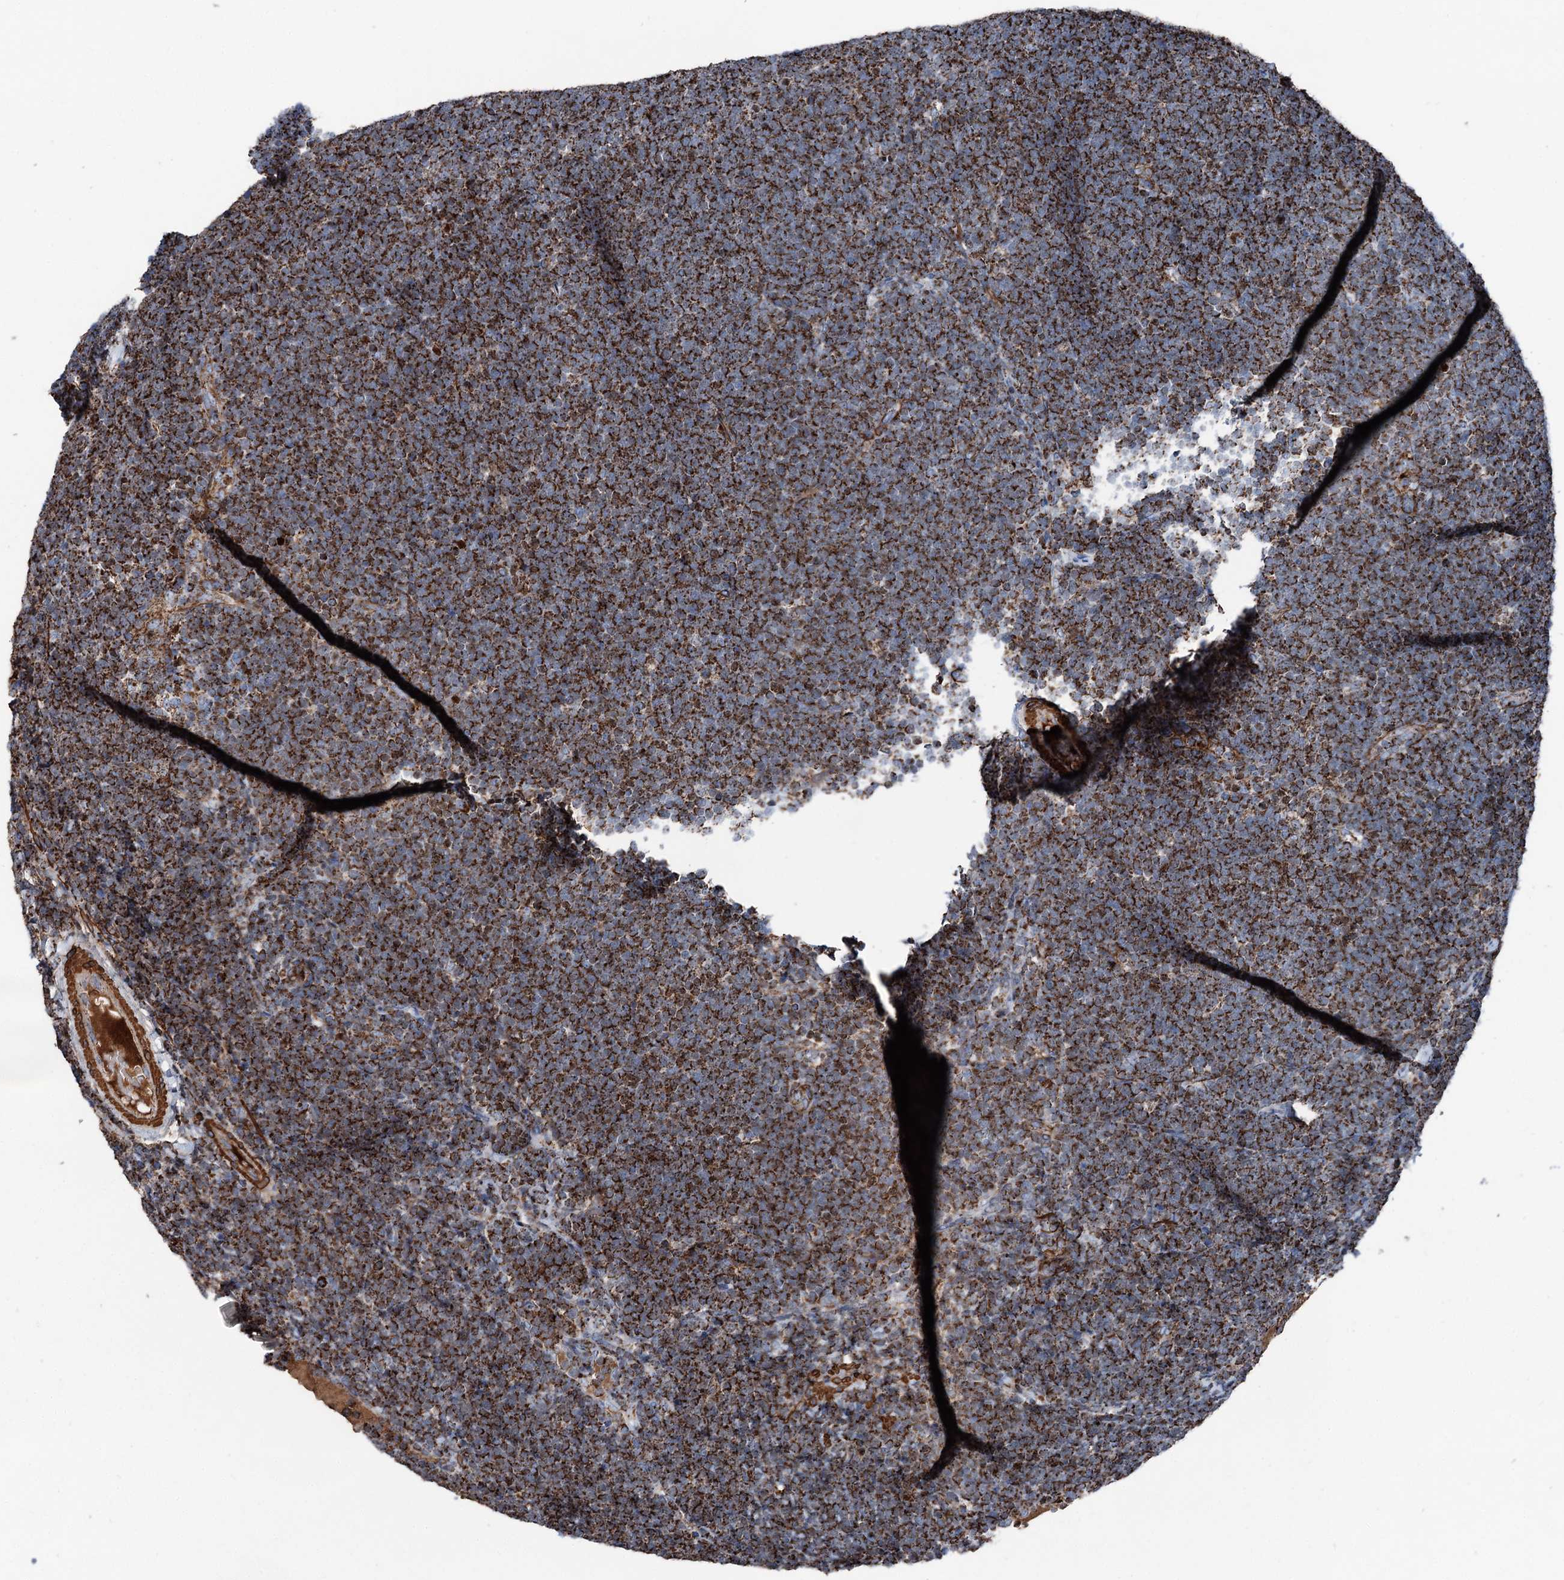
{"staining": {"intensity": "strong", "quantity": ">75%", "location": "cytoplasmic/membranous"}, "tissue": "lymphoma", "cell_type": "Tumor cells", "image_type": "cancer", "snomed": [{"axis": "morphology", "description": "Malignant lymphoma, non-Hodgkin's type, High grade"}, {"axis": "topography", "description": "Lymph node"}], "caption": "Malignant lymphoma, non-Hodgkin's type (high-grade) stained for a protein shows strong cytoplasmic/membranous positivity in tumor cells.", "gene": "DDIAS", "patient": {"sex": "male", "age": 13}}